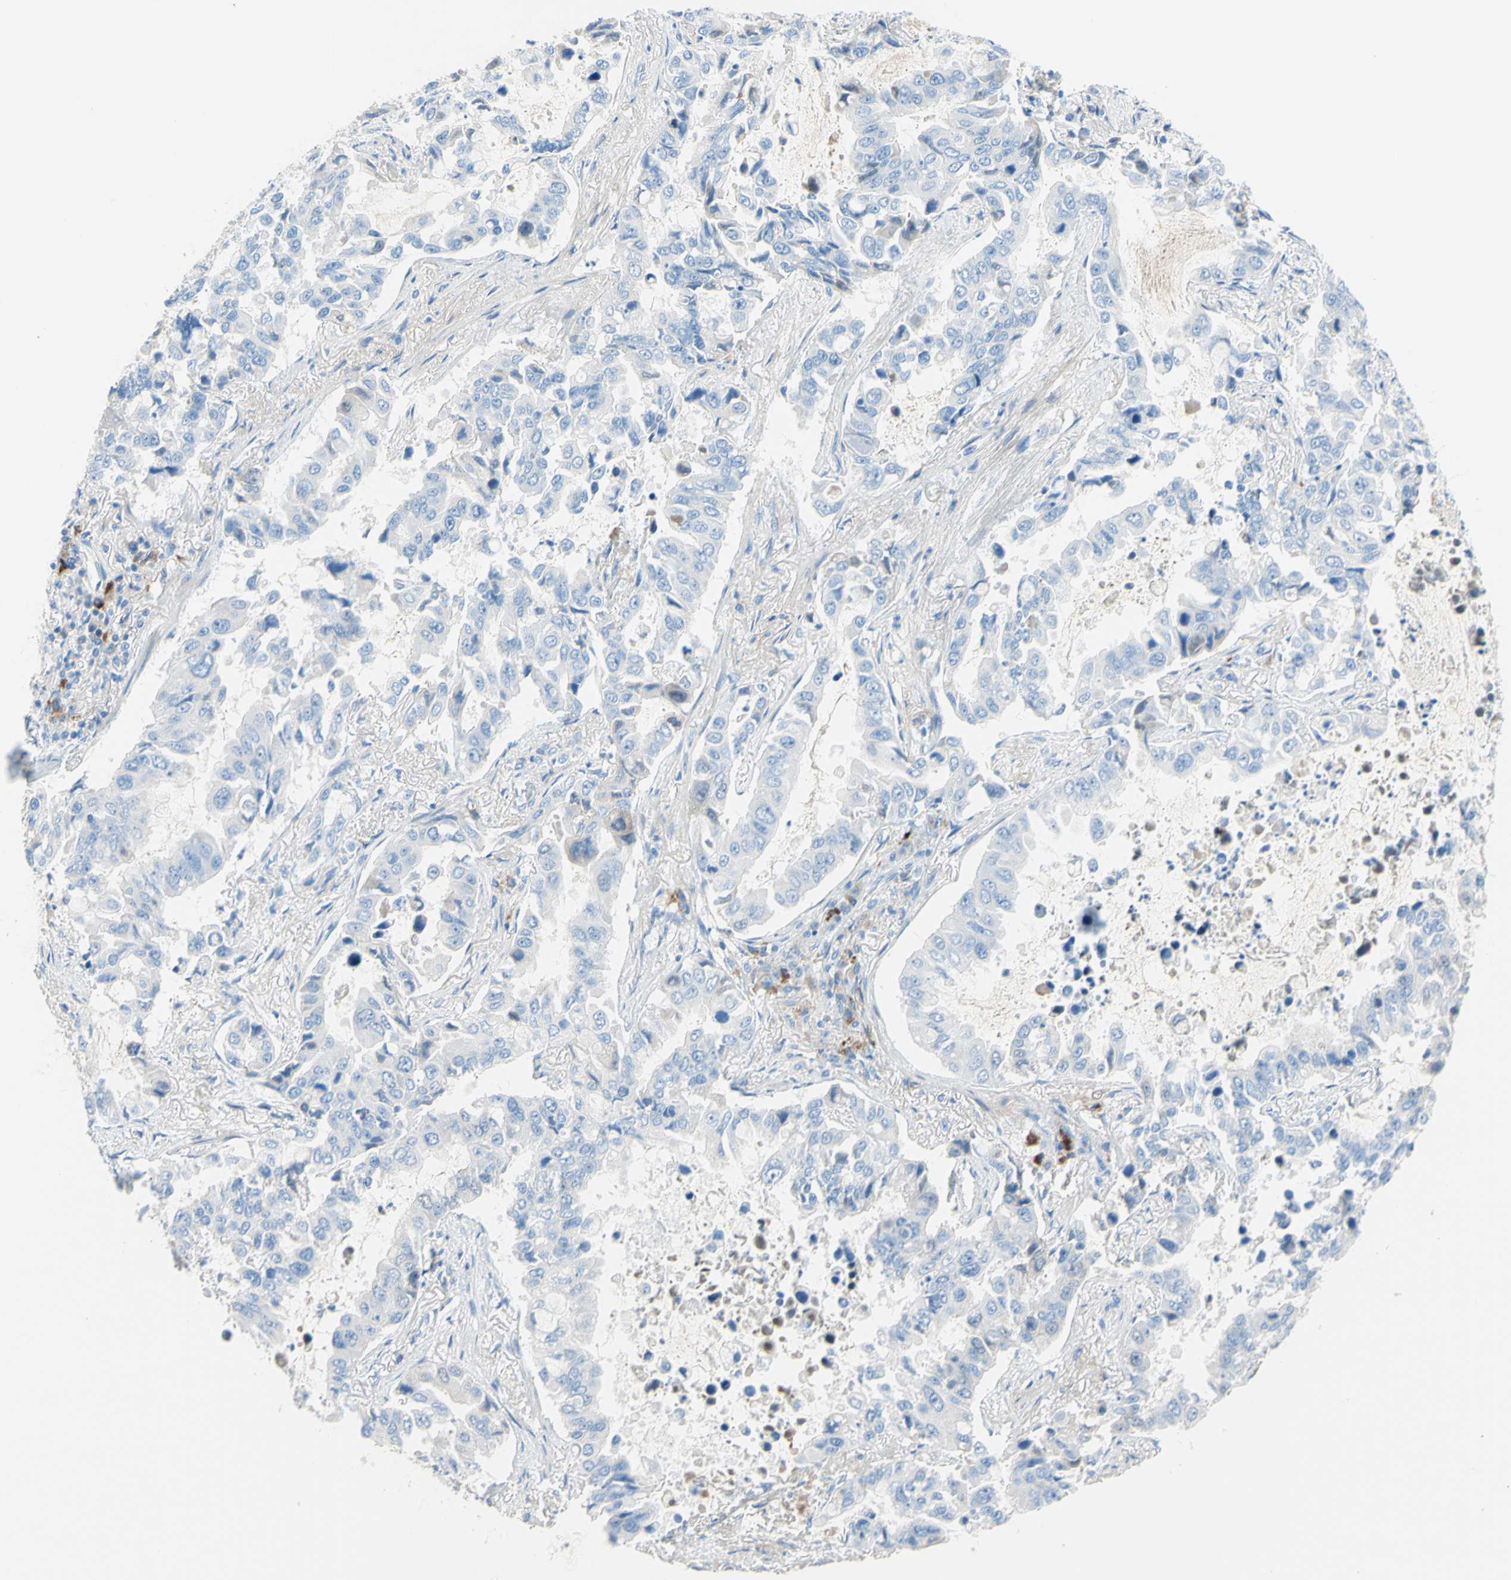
{"staining": {"intensity": "negative", "quantity": "none", "location": "none"}, "tissue": "lung cancer", "cell_type": "Tumor cells", "image_type": "cancer", "snomed": [{"axis": "morphology", "description": "Adenocarcinoma, NOS"}, {"axis": "topography", "description": "Lung"}], "caption": "DAB (3,3'-diaminobenzidine) immunohistochemical staining of lung cancer exhibits no significant expression in tumor cells.", "gene": "IL6ST", "patient": {"sex": "male", "age": 64}}